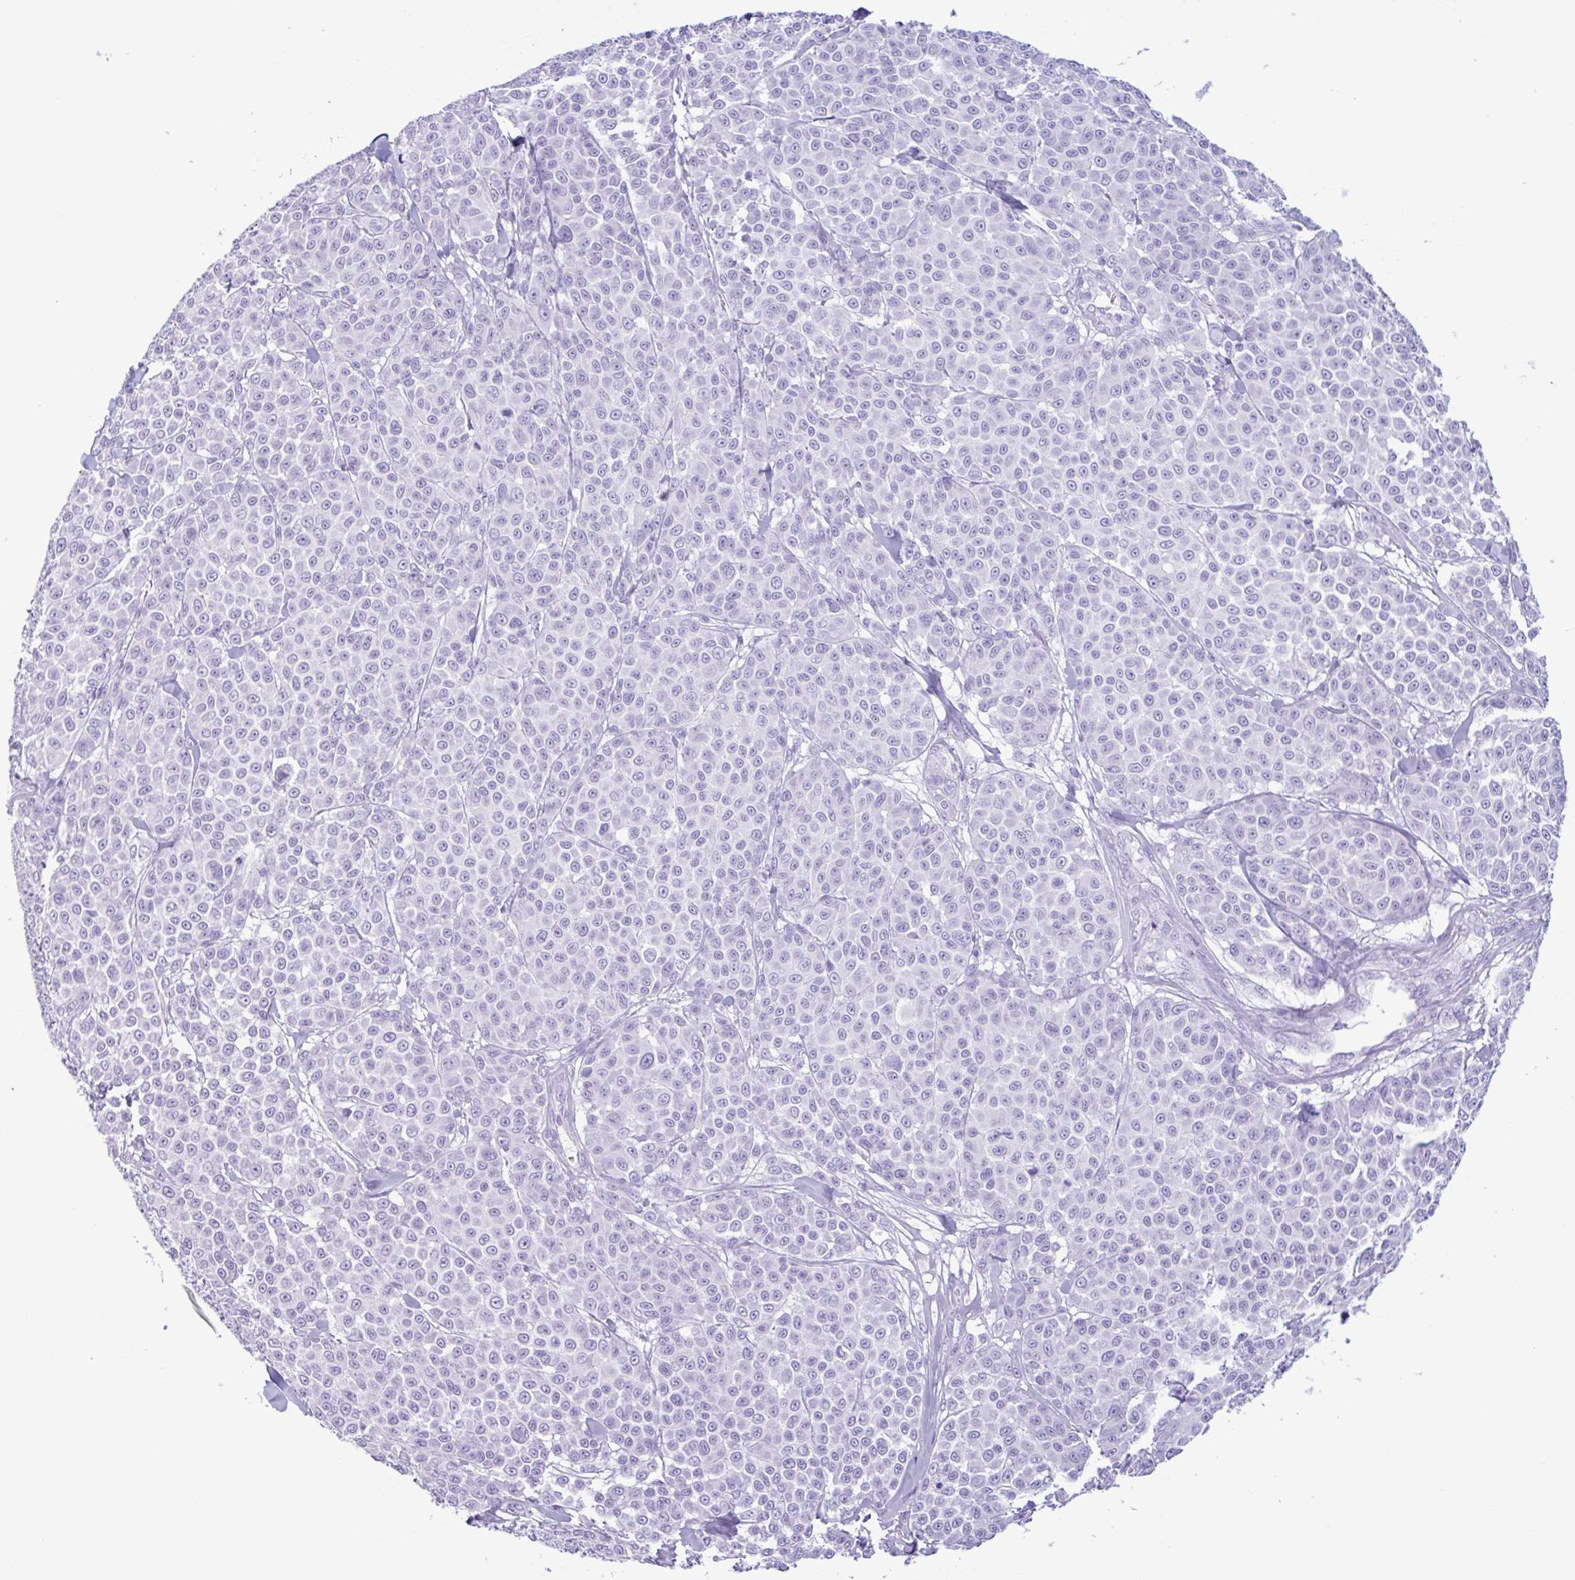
{"staining": {"intensity": "negative", "quantity": "none", "location": "none"}, "tissue": "melanoma", "cell_type": "Tumor cells", "image_type": "cancer", "snomed": [{"axis": "morphology", "description": "Malignant melanoma, NOS"}, {"axis": "topography", "description": "Skin"}], "caption": "Immunohistochemistry of melanoma displays no expression in tumor cells.", "gene": "CTSE", "patient": {"sex": "male", "age": 46}}